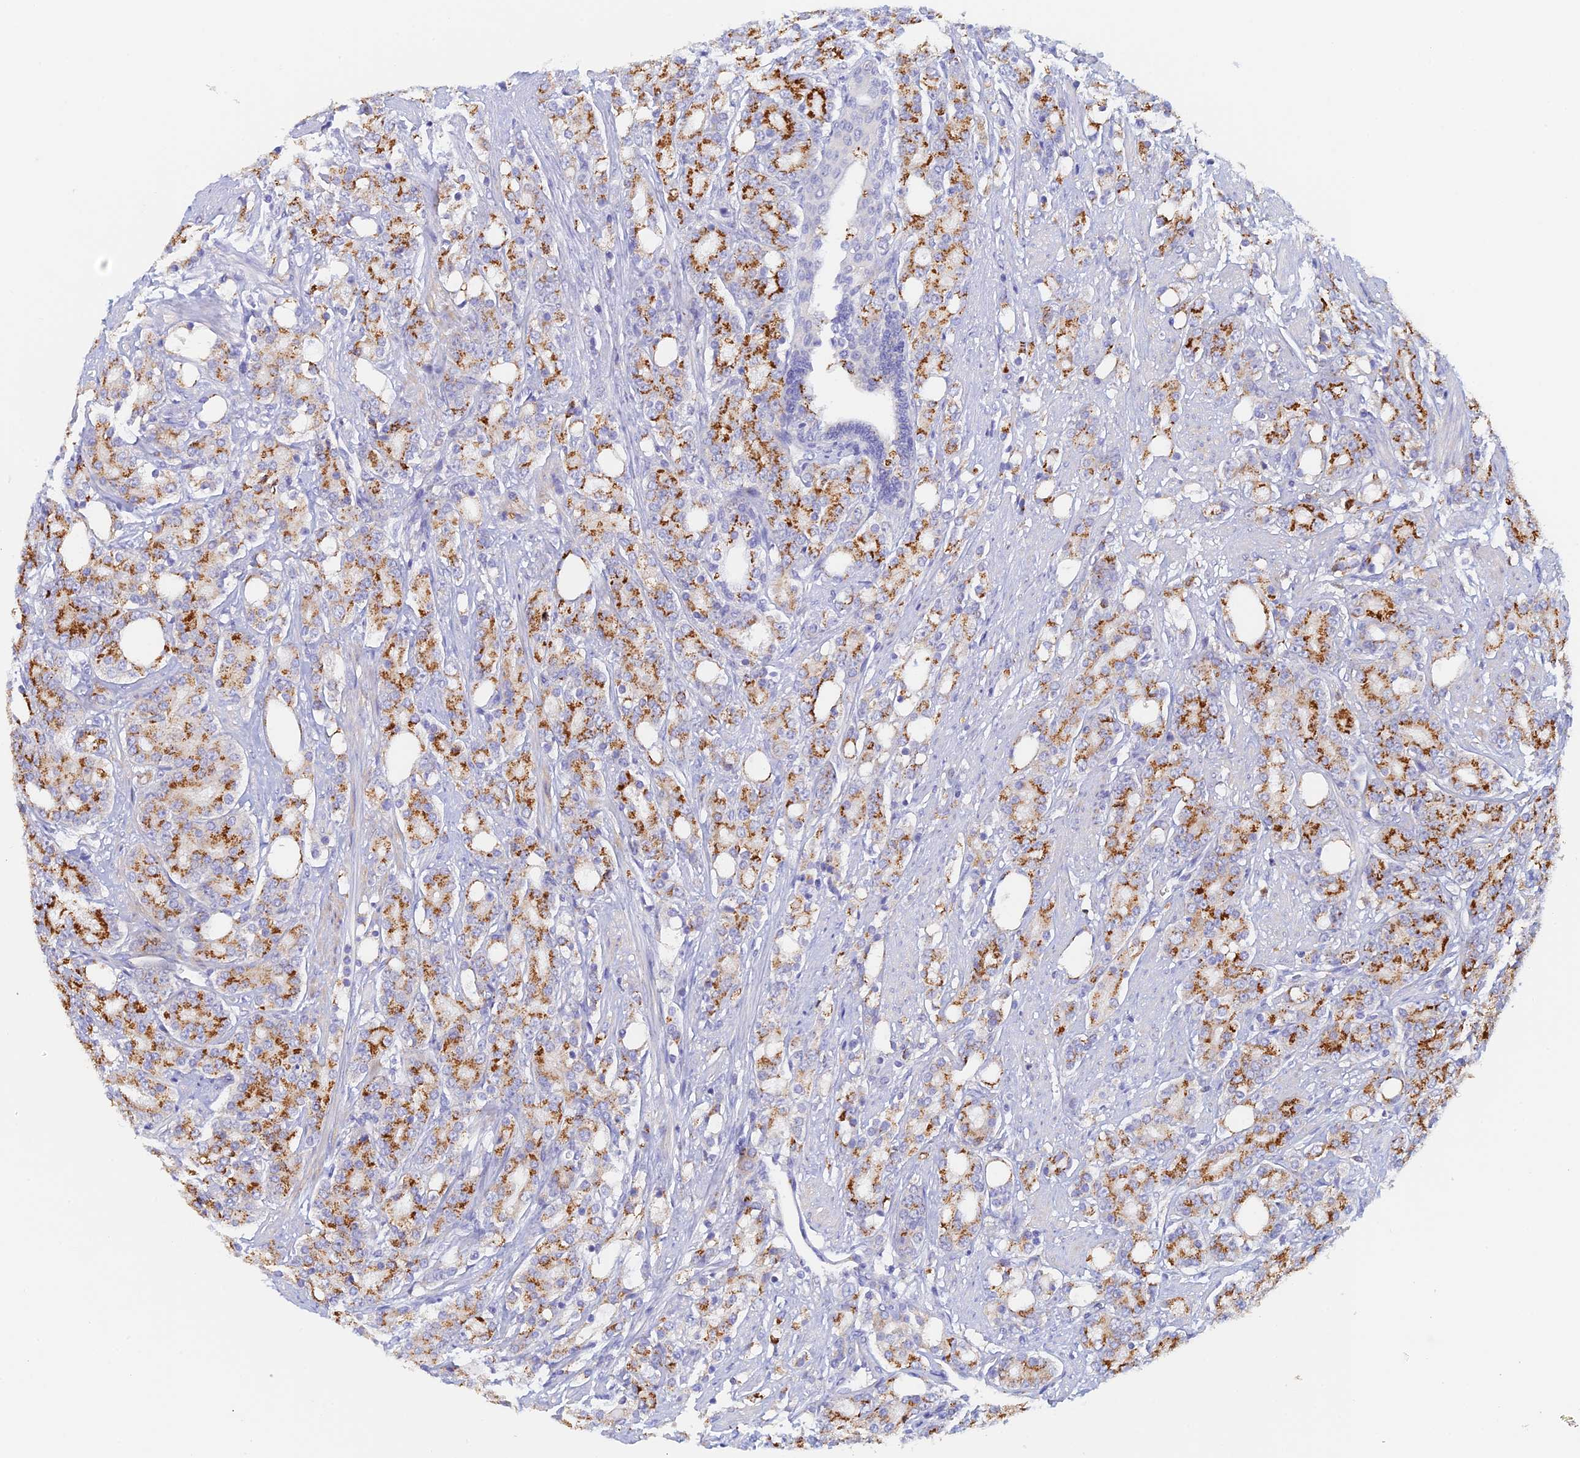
{"staining": {"intensity": "strong", "quantity": ">75%", "location": "cytoplasmic/membranous"}, "tissue": "prostate cancer", "cell_type": "Tumor cells", "image_type": "cancer", "snomed": [{"axis": "morphology", "description": "Adenocarcinoma, High grade"}, {"axis": "topography", "description": "Prostate"}], "caption": "Immunohistochemistry (IHC) photomicrograph of neoplastic tissue: human high-grade adenocarcinoma (prostate) stained using immunohistochemistry (IHC) displays high levels of strong protein expression localized specifically in the cytoplasmic/membranous of tumor cells, appearing as a cytoplasmic/membranous brown color.", "gene": "SLC24A3", "patient": {"sex": "male", "age": 62}}